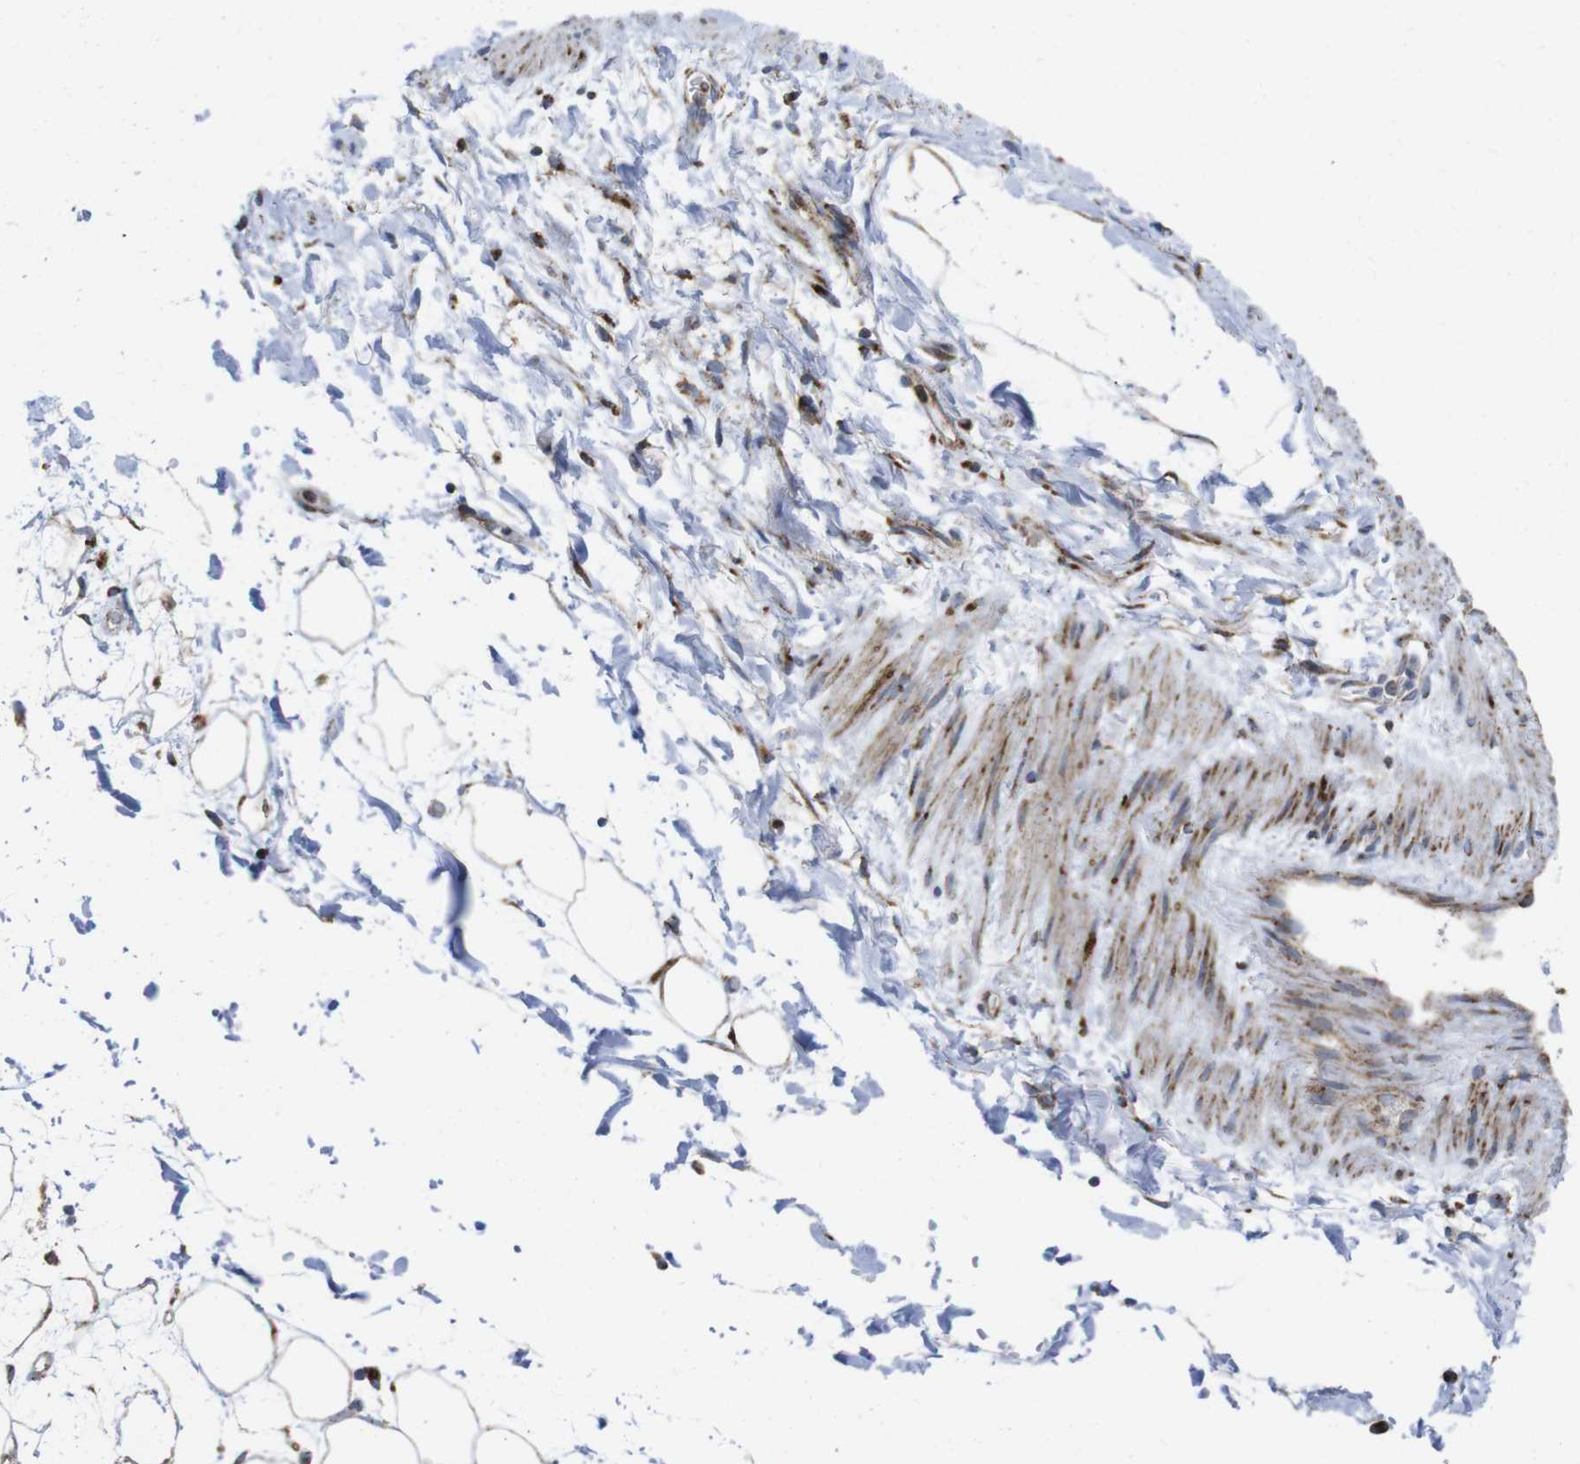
{"staining": {"intensity": "strong", "quantity": "25%-75%", "location": "cytoplasmic/membranous"}, "tissue": "adipose tissue", "cell_type": "Adipocytes", "image_type": "normal", "snomed": [{"axis": "morphology", "description": "Normal tissue, NOS"}, {"axis": "topography", "description": "Soft tissue"}], "caption": "A high-resolution image shows immunohistochemistry (IHC) staining of normal adipose tissue, which demonstrates strong cytoplasmic/membranous staining in approximately 25%-75% of adipocytes.", "gene": "TMEM192", "patient": {"sex": "male", "age": 72}}